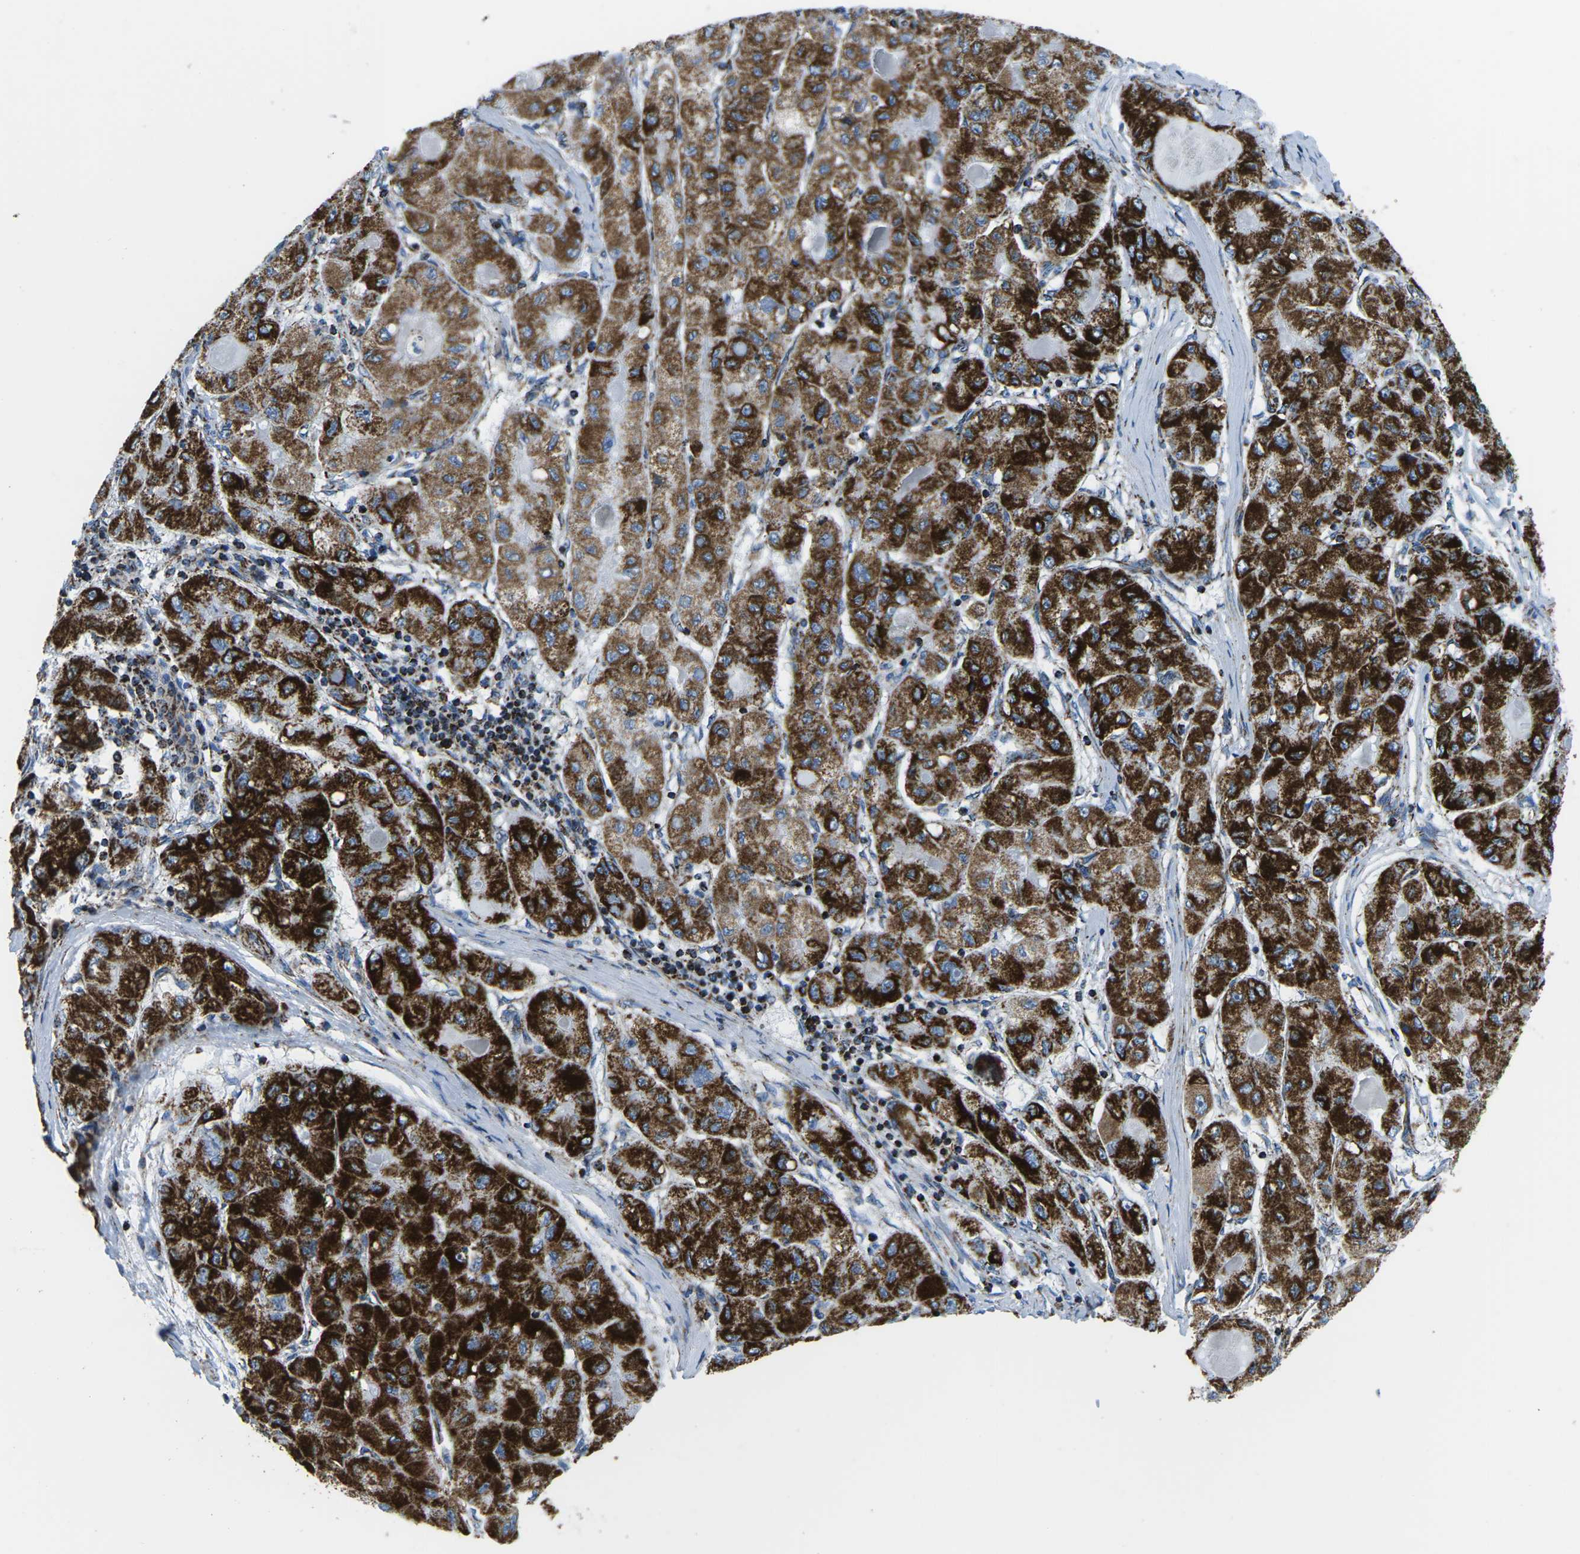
{"staining": {"intensity": "strong", "quantity": "25%-75%", "location": "cytoplasmic/membranous"}, "tissue": "liver cancer", "cell_type": "Tumor cells", "image_type": "cancer", "snomed": [{"axis": "morphology", "description": "Carcinoma, Hepatocellular, NOS"}, {"axis": "topography", "description": "Liver"}], "caption": "This is a photomicrograph of immunohistochemistry staining of liver cancer (hepatocellular carcinoma), which shows strong positivity in the cytoplasmic/membranous of tumor cells.", "gene": "COX6C", "patient": {"sex": "male", "age": 80}}